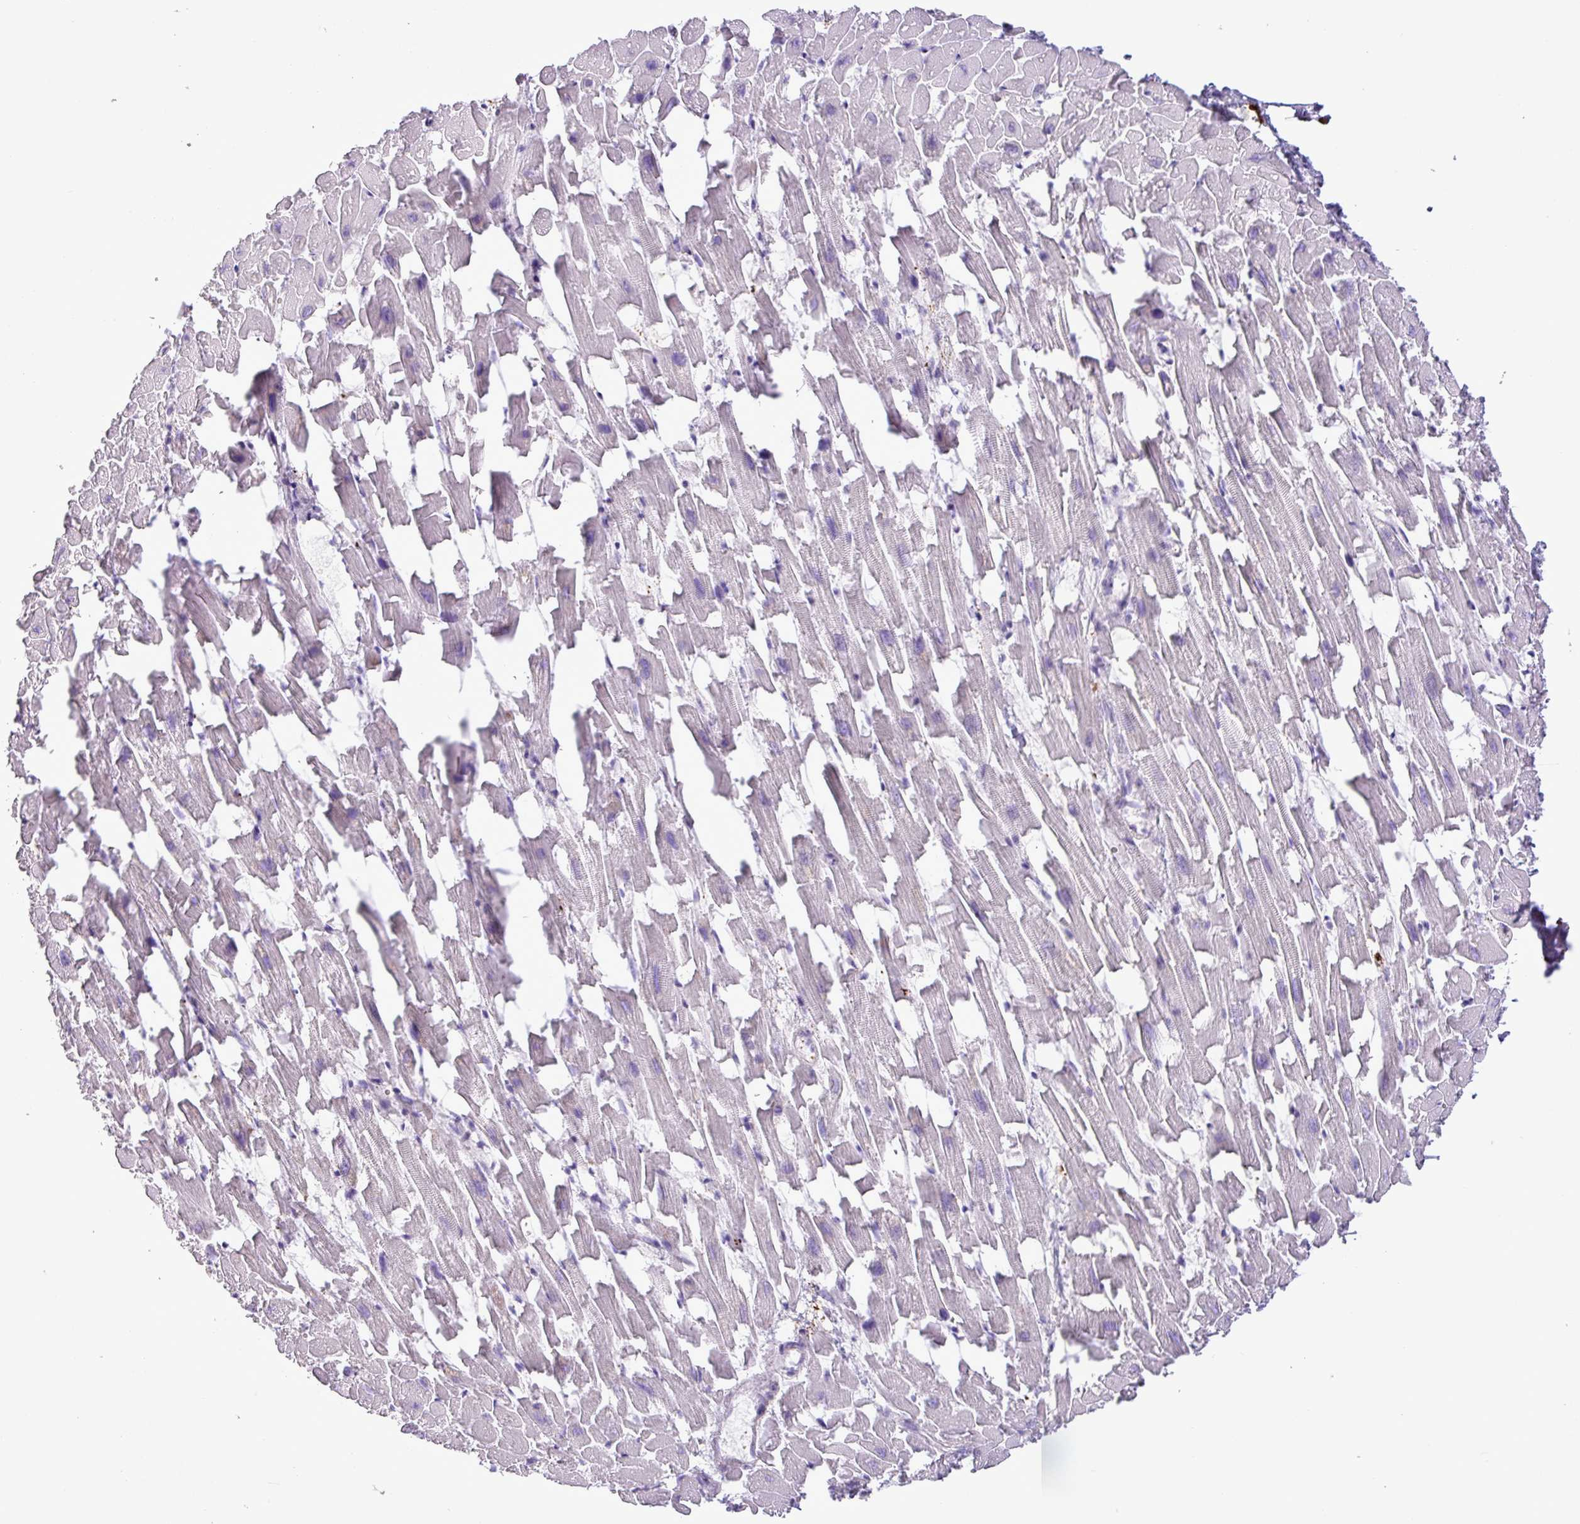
{"staining": {"intensity": "negative", "quantity": "none", "location": "none"}, "tissue": "heart muscle", "cell_type": "Cardiomyocytes", "image_type": "normal", "snomed": [{"axis": "morphology", "description": "Normal tissue, NOS"}, {"axis": "topography", "description": "Heart"}], "caption": "The histopathology image displays no staining of cardiomyocytes in benign heart muscle.", "gene": "TMEM200C", "patient": {"sex": "female", "age": 64}}